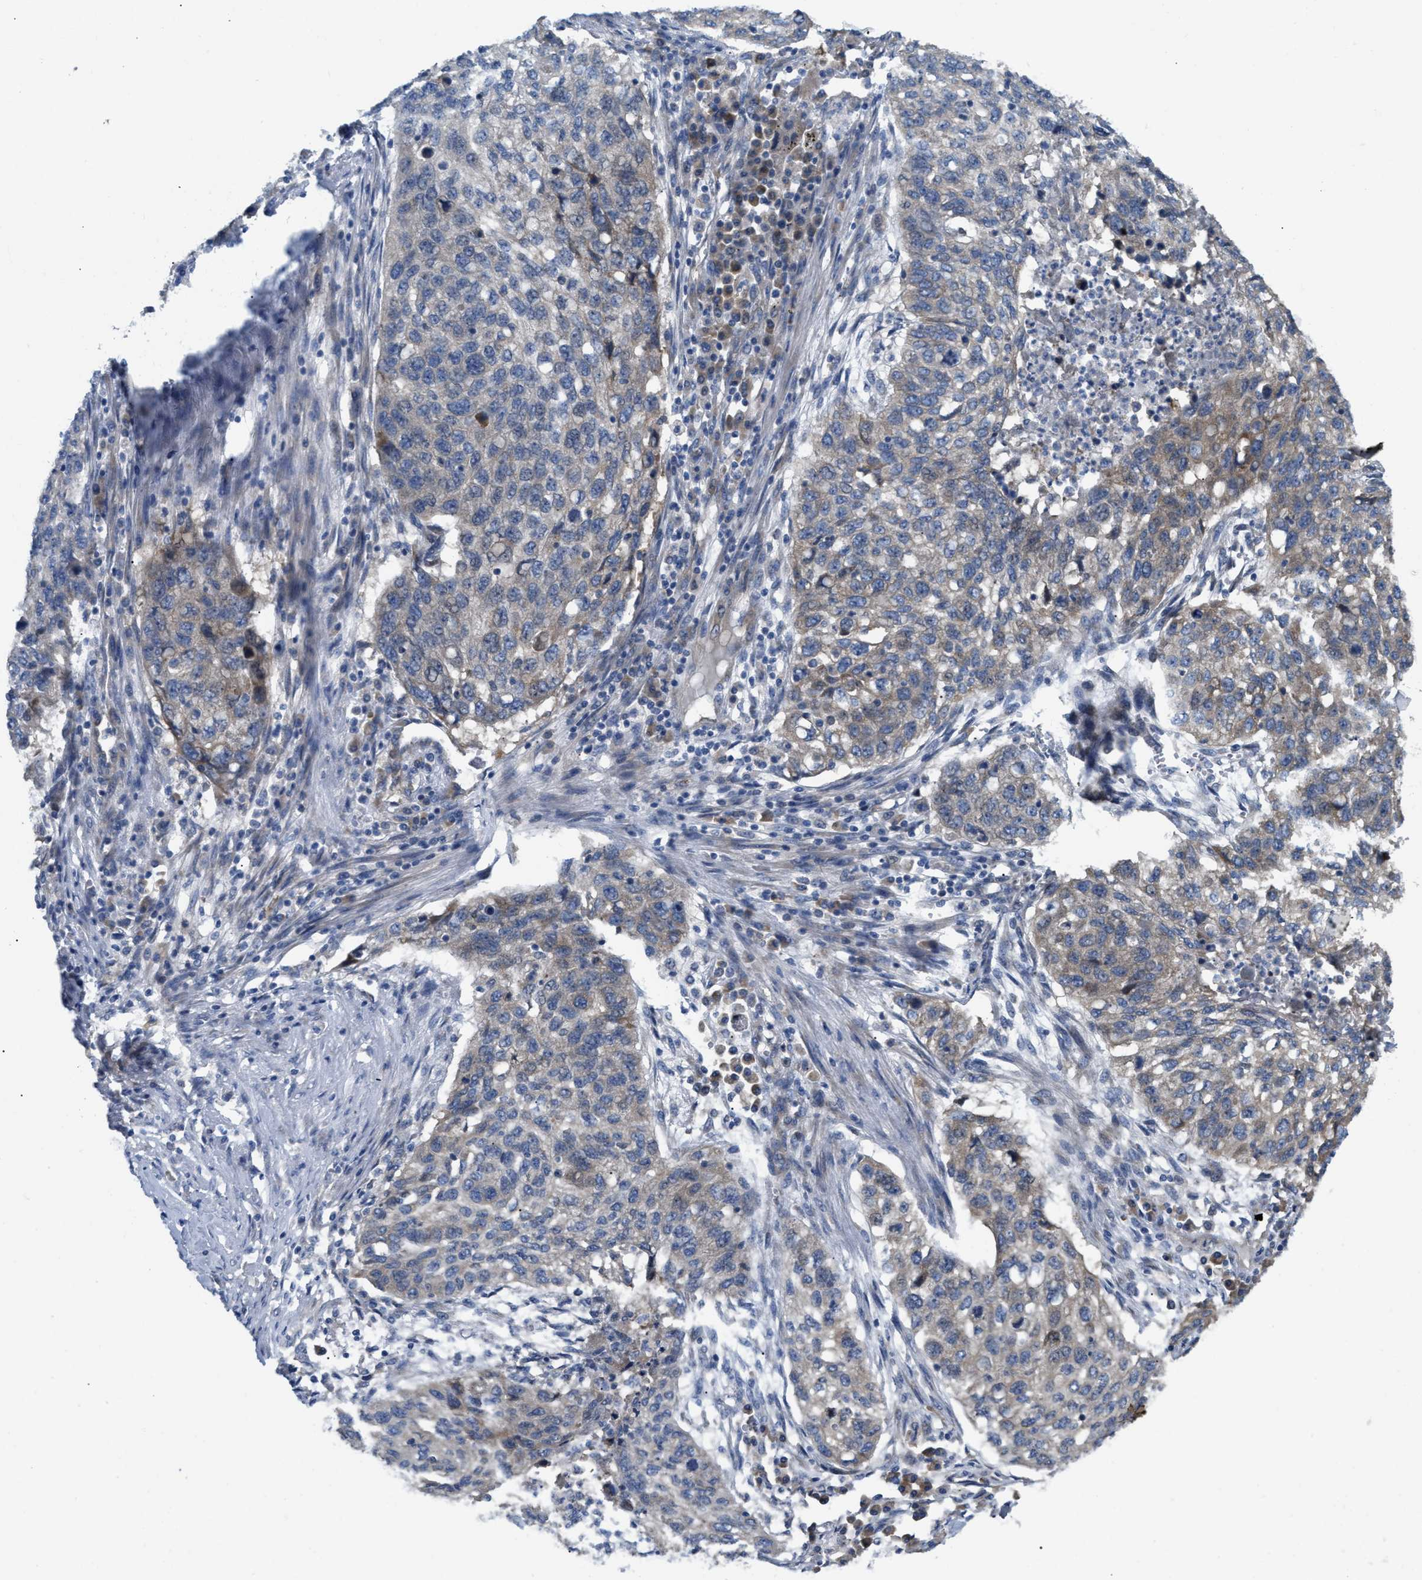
{"staining": {"intensity": "weak", "quantity": "25%-75%", "location": "cytoplasmic/membranous"}, "tissue": "lung cancer", "cell_type": "Tumor cells", "image_type": "cancer", "snomed": [{"axis": "morphology", "description": "Squamous cell carcinoma, NOS"}, {"axis": "topography", "description": "Lung"}], "caption": "Approximately 25%-75% of tumor cells in human lung cancer (squamous cell carcinoma) display weak cytoplasmic/membranous protein expression as visualized by brown immunohistochemical staining.", "gene": "DHX58", "patient": {"sex": "female", "age": 63}}